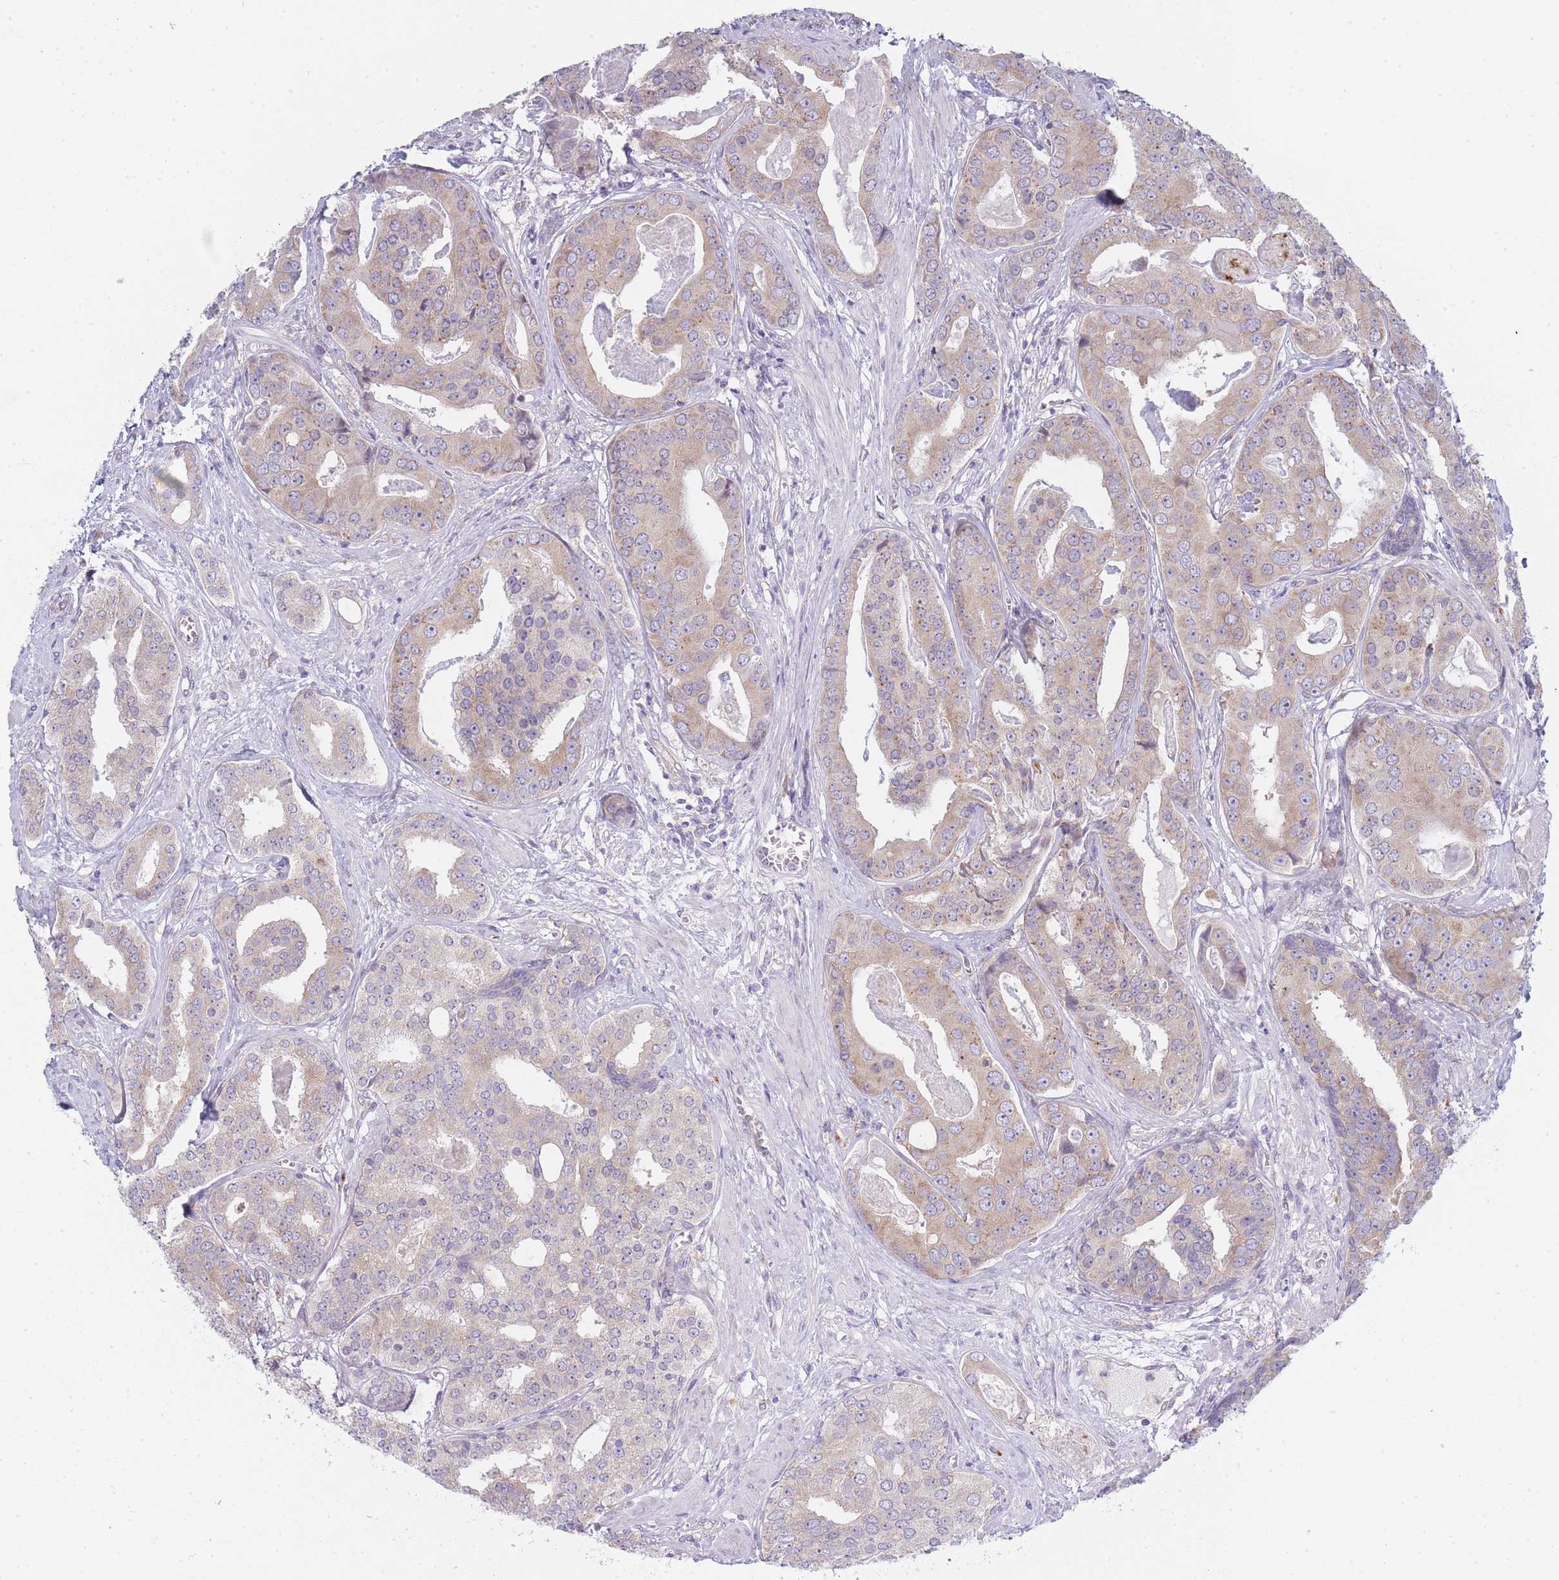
{"staining": {"intensity": "weak", "quantity": "25%-75%", "location": "cytoplasmic/membranous"}, "tissue": "prostate cancer", "cell_type": "Tumor cells", "image_type": "cancer", "snomed": [{"axis": "morphology", "description": "Adenocarcinoma, High grade"}, {"axis": "topography", "description": "Prostate"}], "caption": "This photomicrograph displays adenocarcinoma (high-grade) (prostate) stained with immunohistochemistry to label a protein in brown. The cytoplasmic/membranous of tumor cells show weak positivity for the protein. Nuclei are counter-stained blue.", "gene": "OR5L2", "patient": {"sex": "male", "age": 71}}